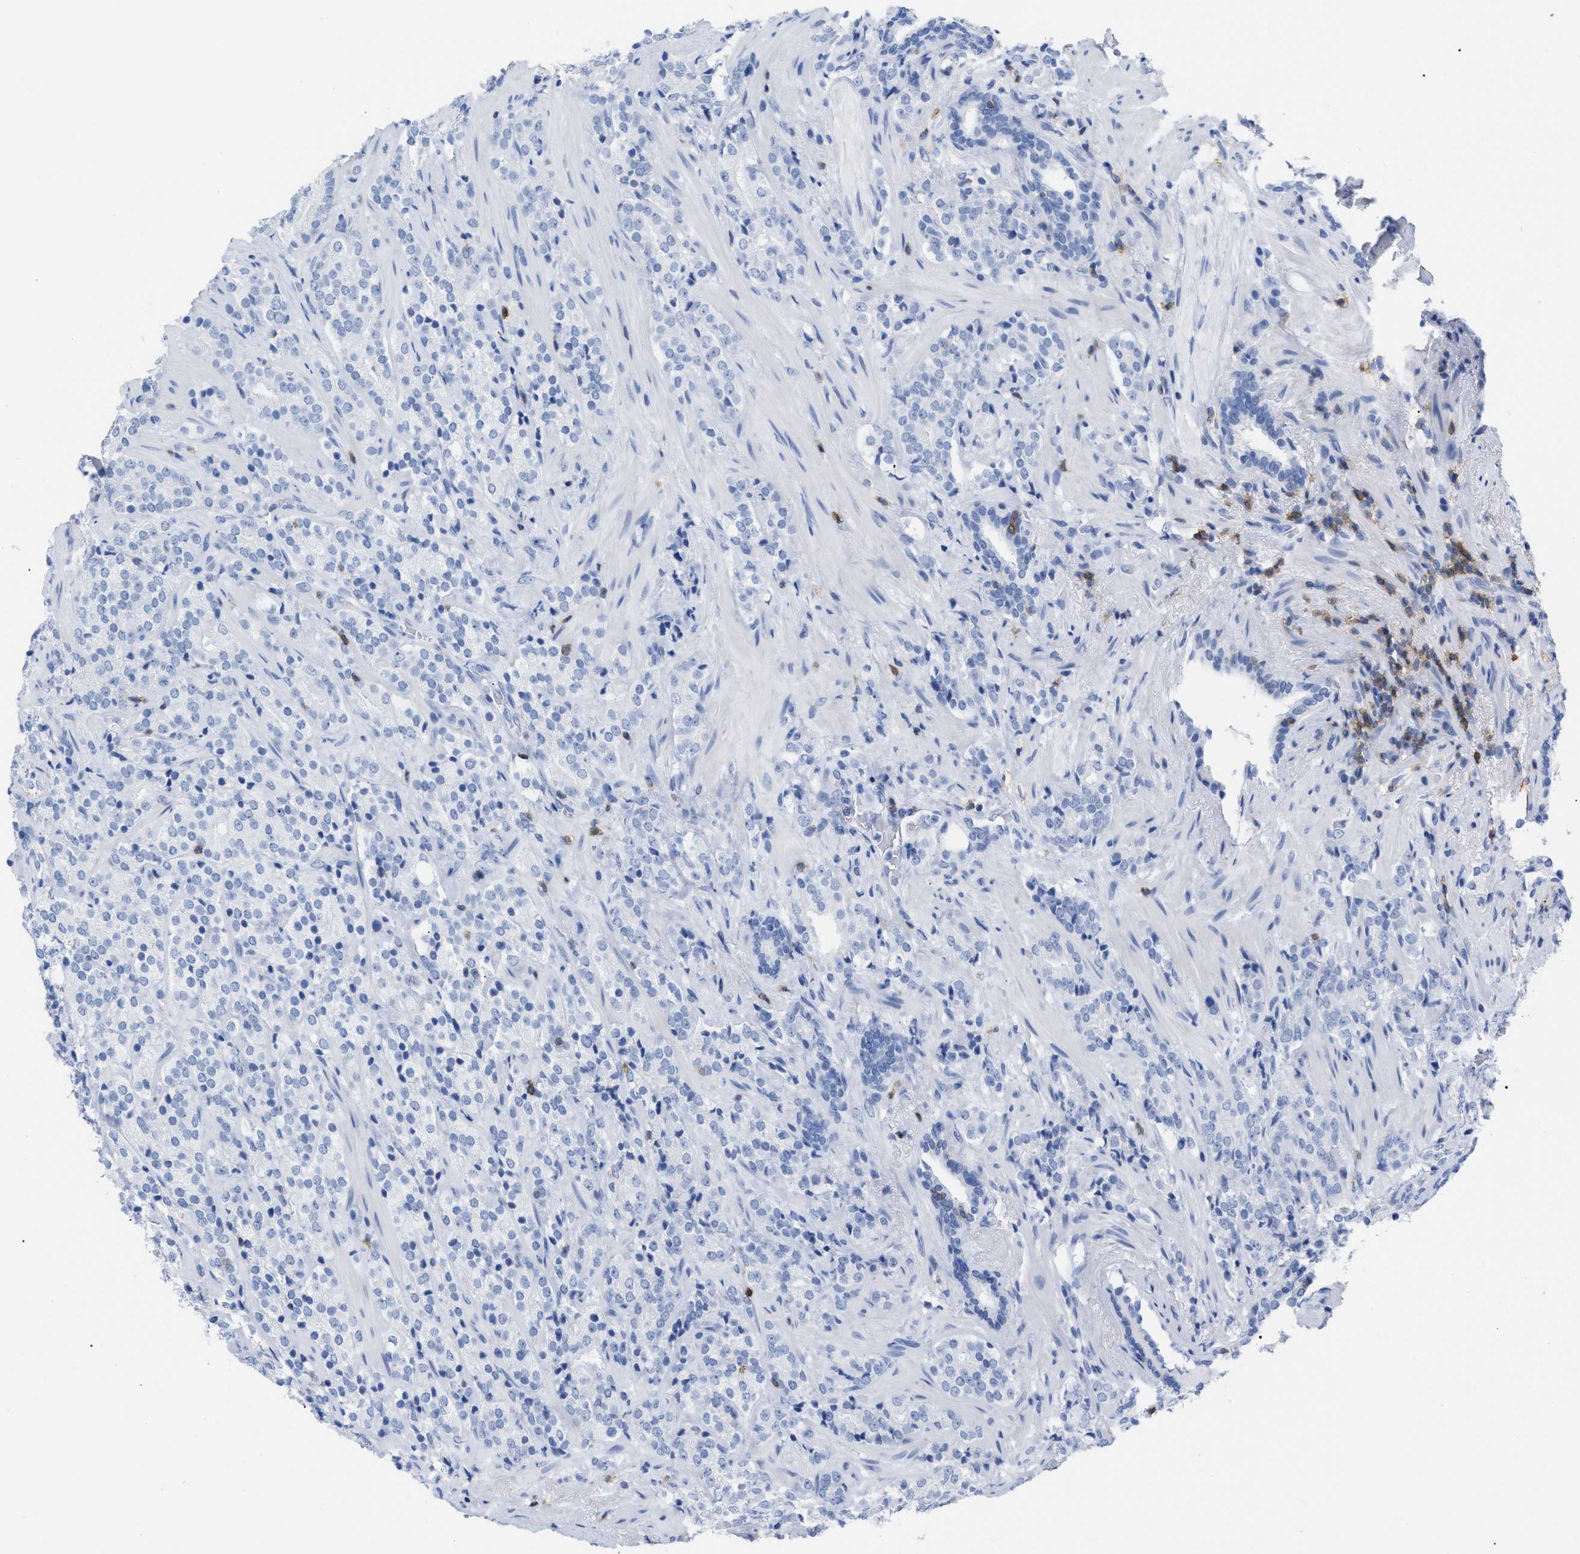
{"staining": {"intensity": "negative", "quantity": "none", "location": "none"}, "tissue": "prostate cancer", "cell_type": "Tumor cells", "image_type": "cancer", "snomed": [{"axis": "morphology", "description": "Adenocarcinoma, High grade"}, {"axis": "topography", "description": "Prostate"}], "caption": "IHC of prostate cancer exhibits no expression in tumor cells. (Immunohistochemistry, brightfield microscopy, high magnification).", "gene": "CD5", "patient": {"sex": "male", "age": 71}}